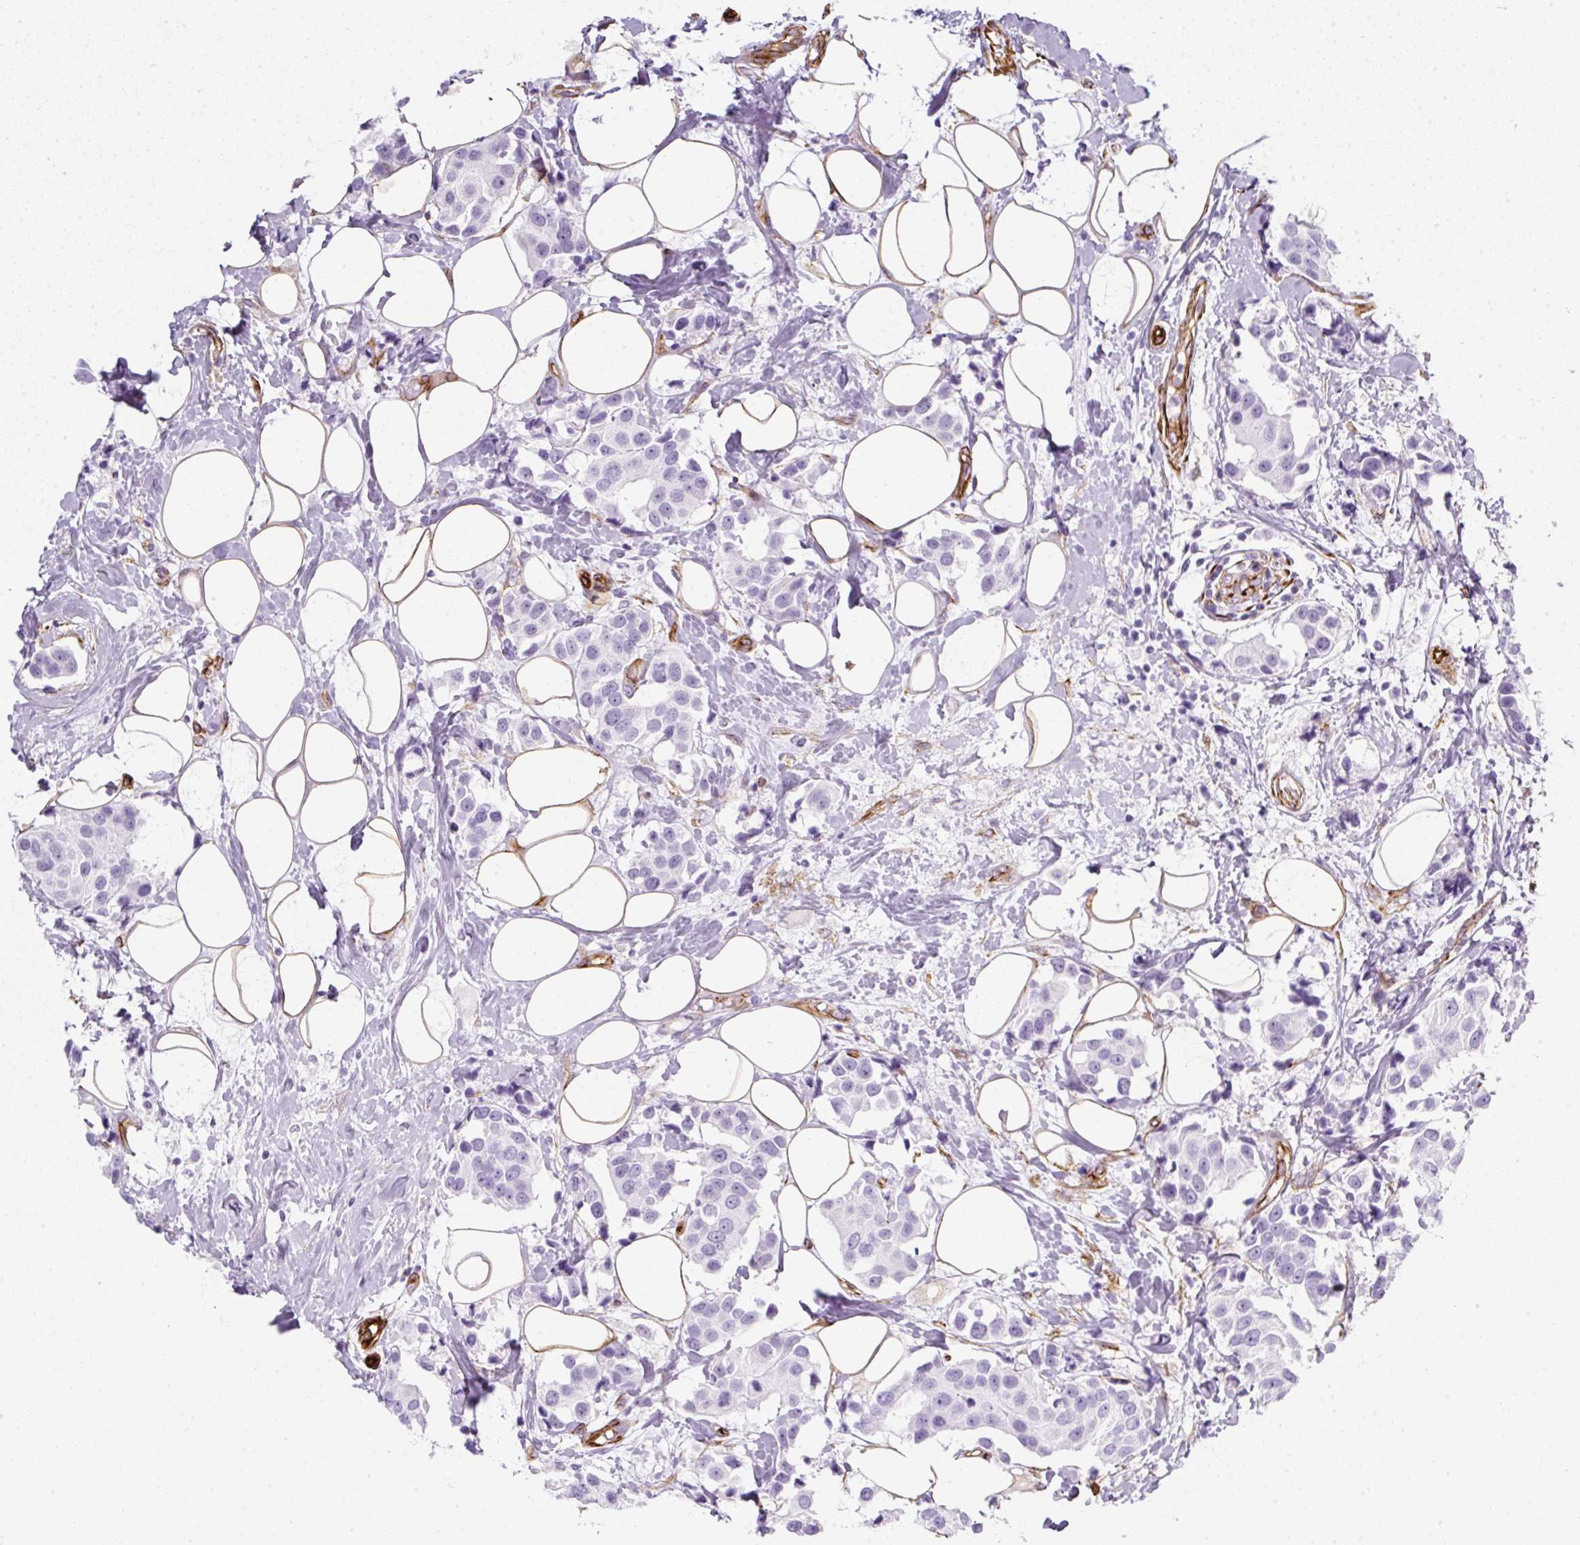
{"staining": {"intensity": "negative", "quantity": "none", "location": "none"}, "tissue": "breast cancer", "cell_type": "Tumor cells", "image_type": "cancer", "snomed": [{"axis": "morphology", "description": "Normal tissue, NOS"}, {"axis": "morphology", "description": "Duct carcinoma"}, {"axis": "topography", "description": "Breast"}], "caption": "DAB immunohistochemical staining of human breast invasive ductal carcinoma exhibits no significant expression in tumor cells. (DAB (3,3'-diaminobenzidine) immunohistochemistry (IHC) with hematoxylin counter stain).", "gene": "CAVIN3", "patient": {"sex": "female", "age": 39}}